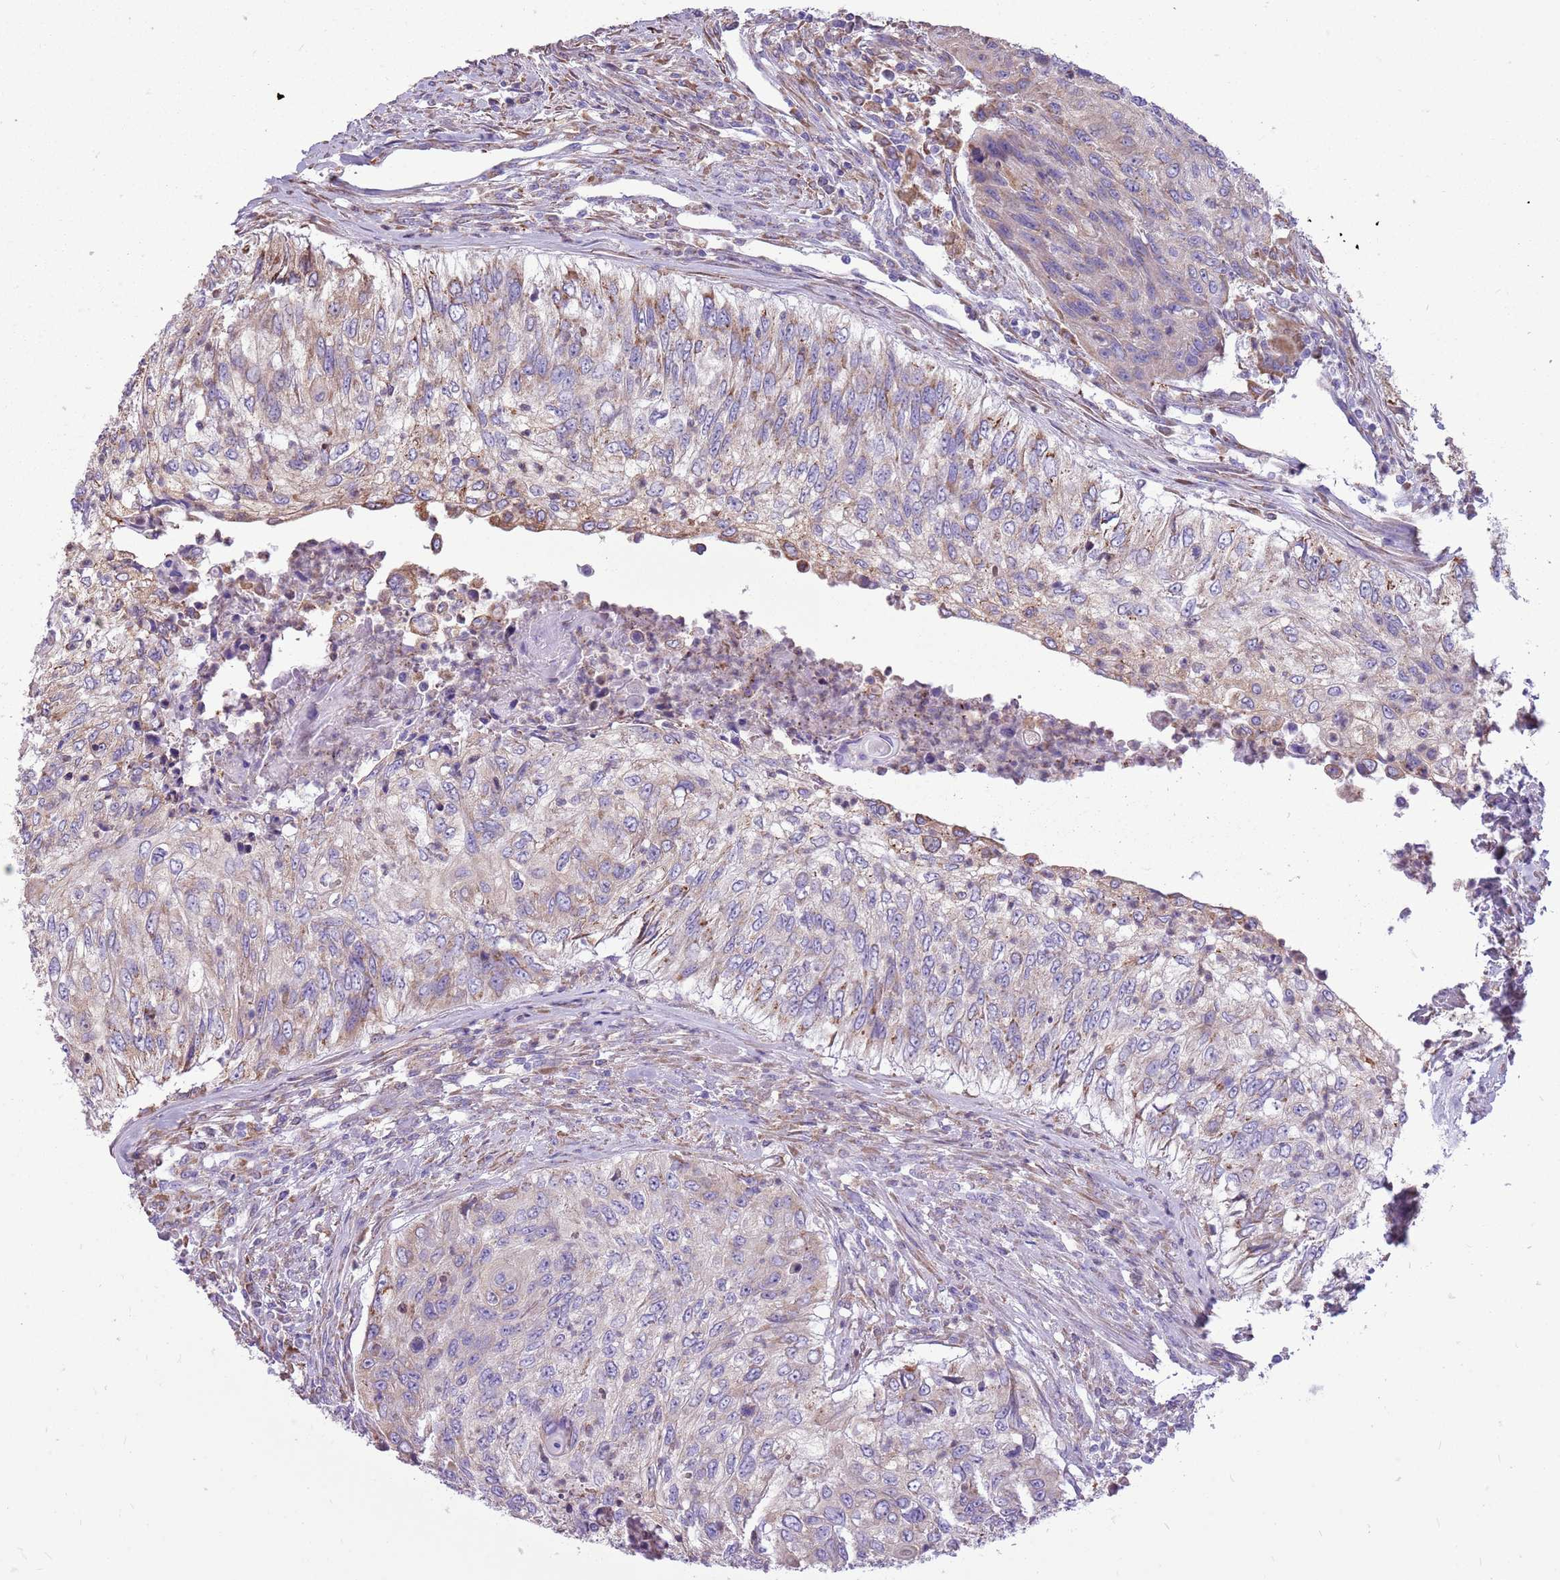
{"staining": {"intensity": "weak", "quantity": "<25%", "location": "cytoplasmic/membranous"}, "tissue": "urothelial cancer", "cell_type": "Tumor cells", "image_type": "cancer", "snomed": [{"axis": "morphology", "description": "Urothelial carcinoma, High grade"}, {"axis": "topography", "description": "Urinary bladder"}], "caption": "Protein analysis of urothelial carcinoma (high-grade) demonstrates no significant positivity in tumor cells.", "gene": "KCTD19", "patient": {"sex": "female", "age": 60}}